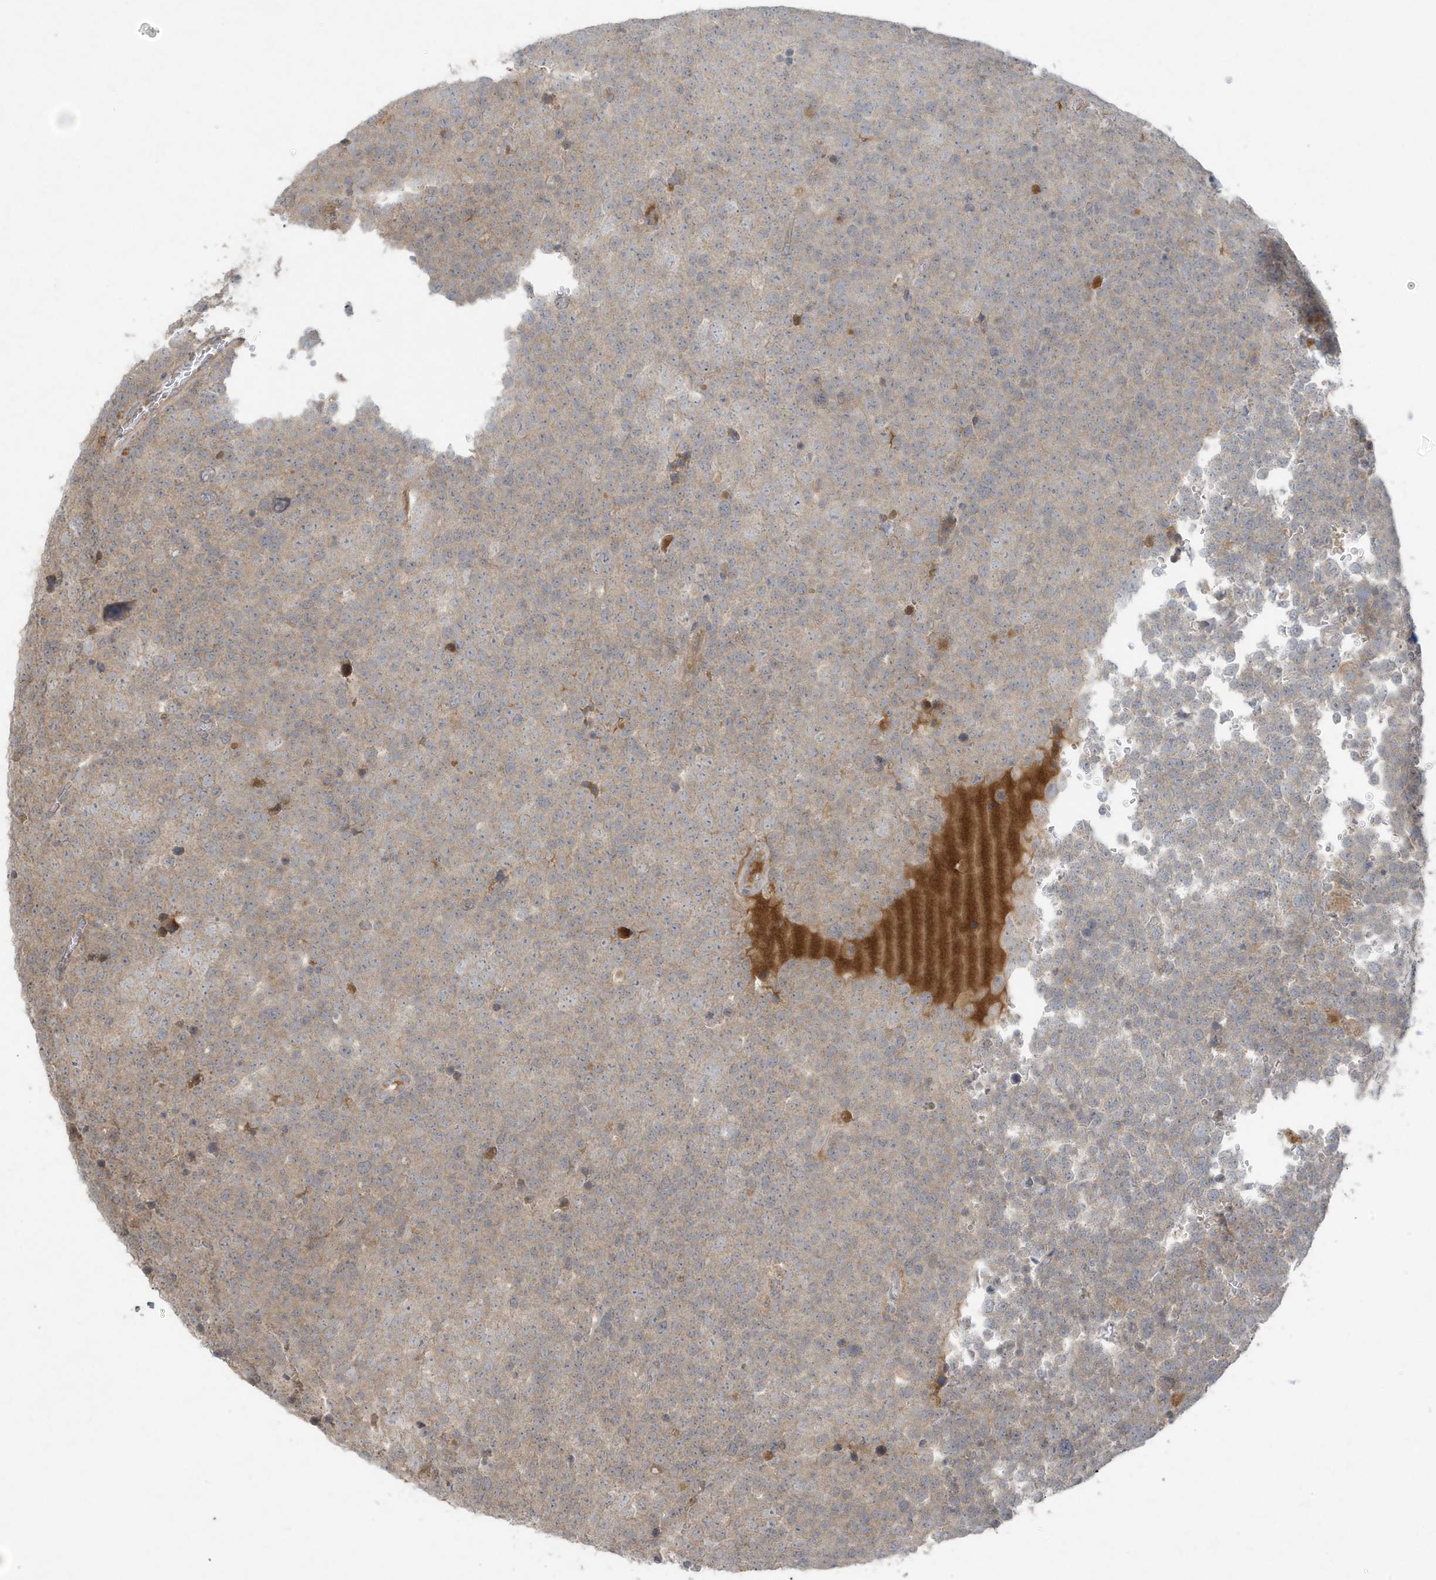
{"staining": {"intensity": "weak", "quantity": "<25%", "location": "cytoplasmic/membranous"}, "tissue": "testis cancer", "cell_type": "Tumor cells", "image_type": "cancer", "snomed": [{"axis": "morphology", "description": "Seminoma, NOS"}, {"axis": "topography", "description": "Testis"}], "caption": "DAB immunohistochemical staining of human testis seminoma reveals no significant staining in tumor cells.", "gene": "C1RL", "patient": {"sex": "male", "age": 71}}